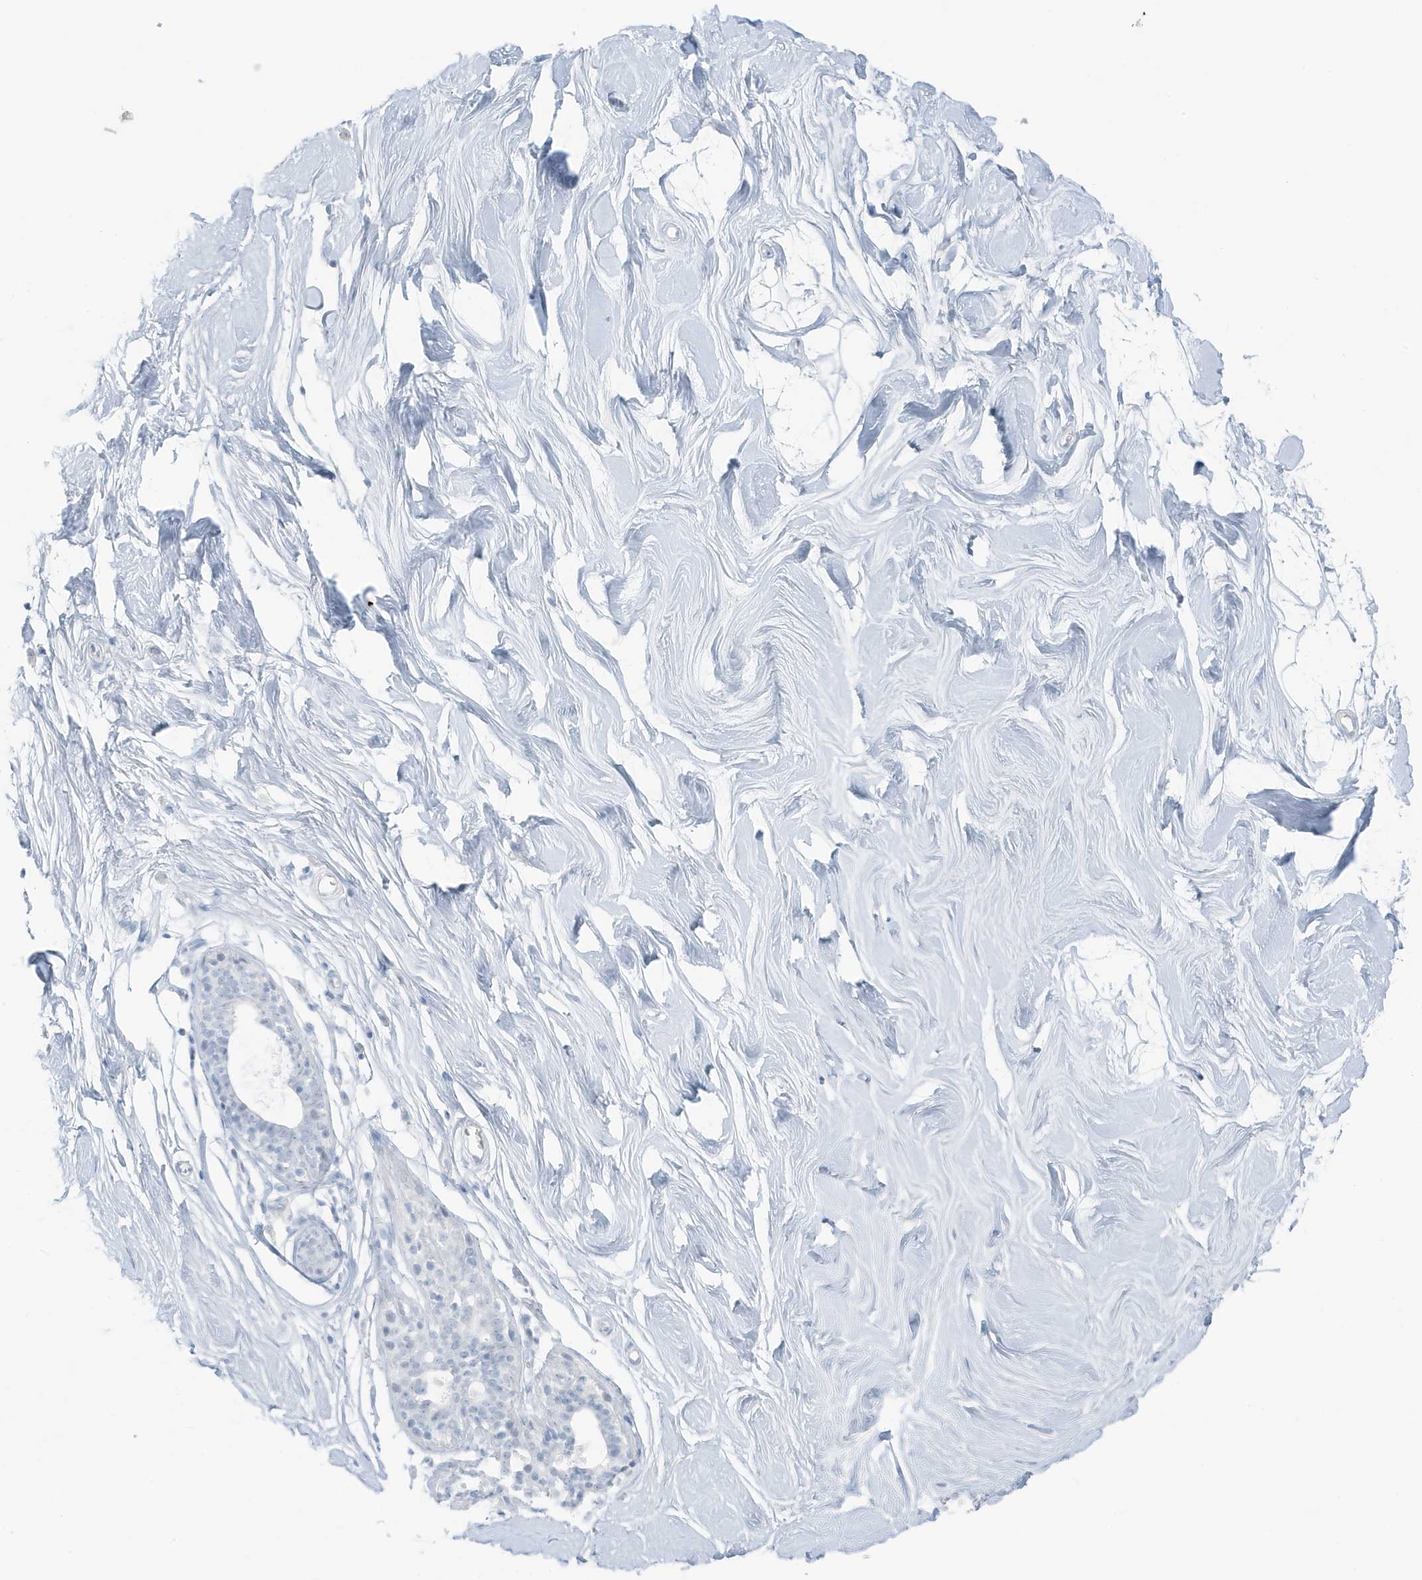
{"staining": {"intensity": "negative", "quantity": "none", "location": "none"}, "tissue": "breast", "cell_type": "Adipocytes", "image_type": "normal", "snomed": [{"axis": "morphology", "description": "Normal tissue, NOS"}, {"axis": "topography", "description": "Breast"}], "caption": "Breast was stained to show a protein in brown. There is no significant expression in adipocytes. (Stains: DAB IHC with hematoxylin counter stain, Microscopy: brightfield microscopy at high magnification).", "gene": "ZFP64", "patient": {"sex": "female", "age": 26}}